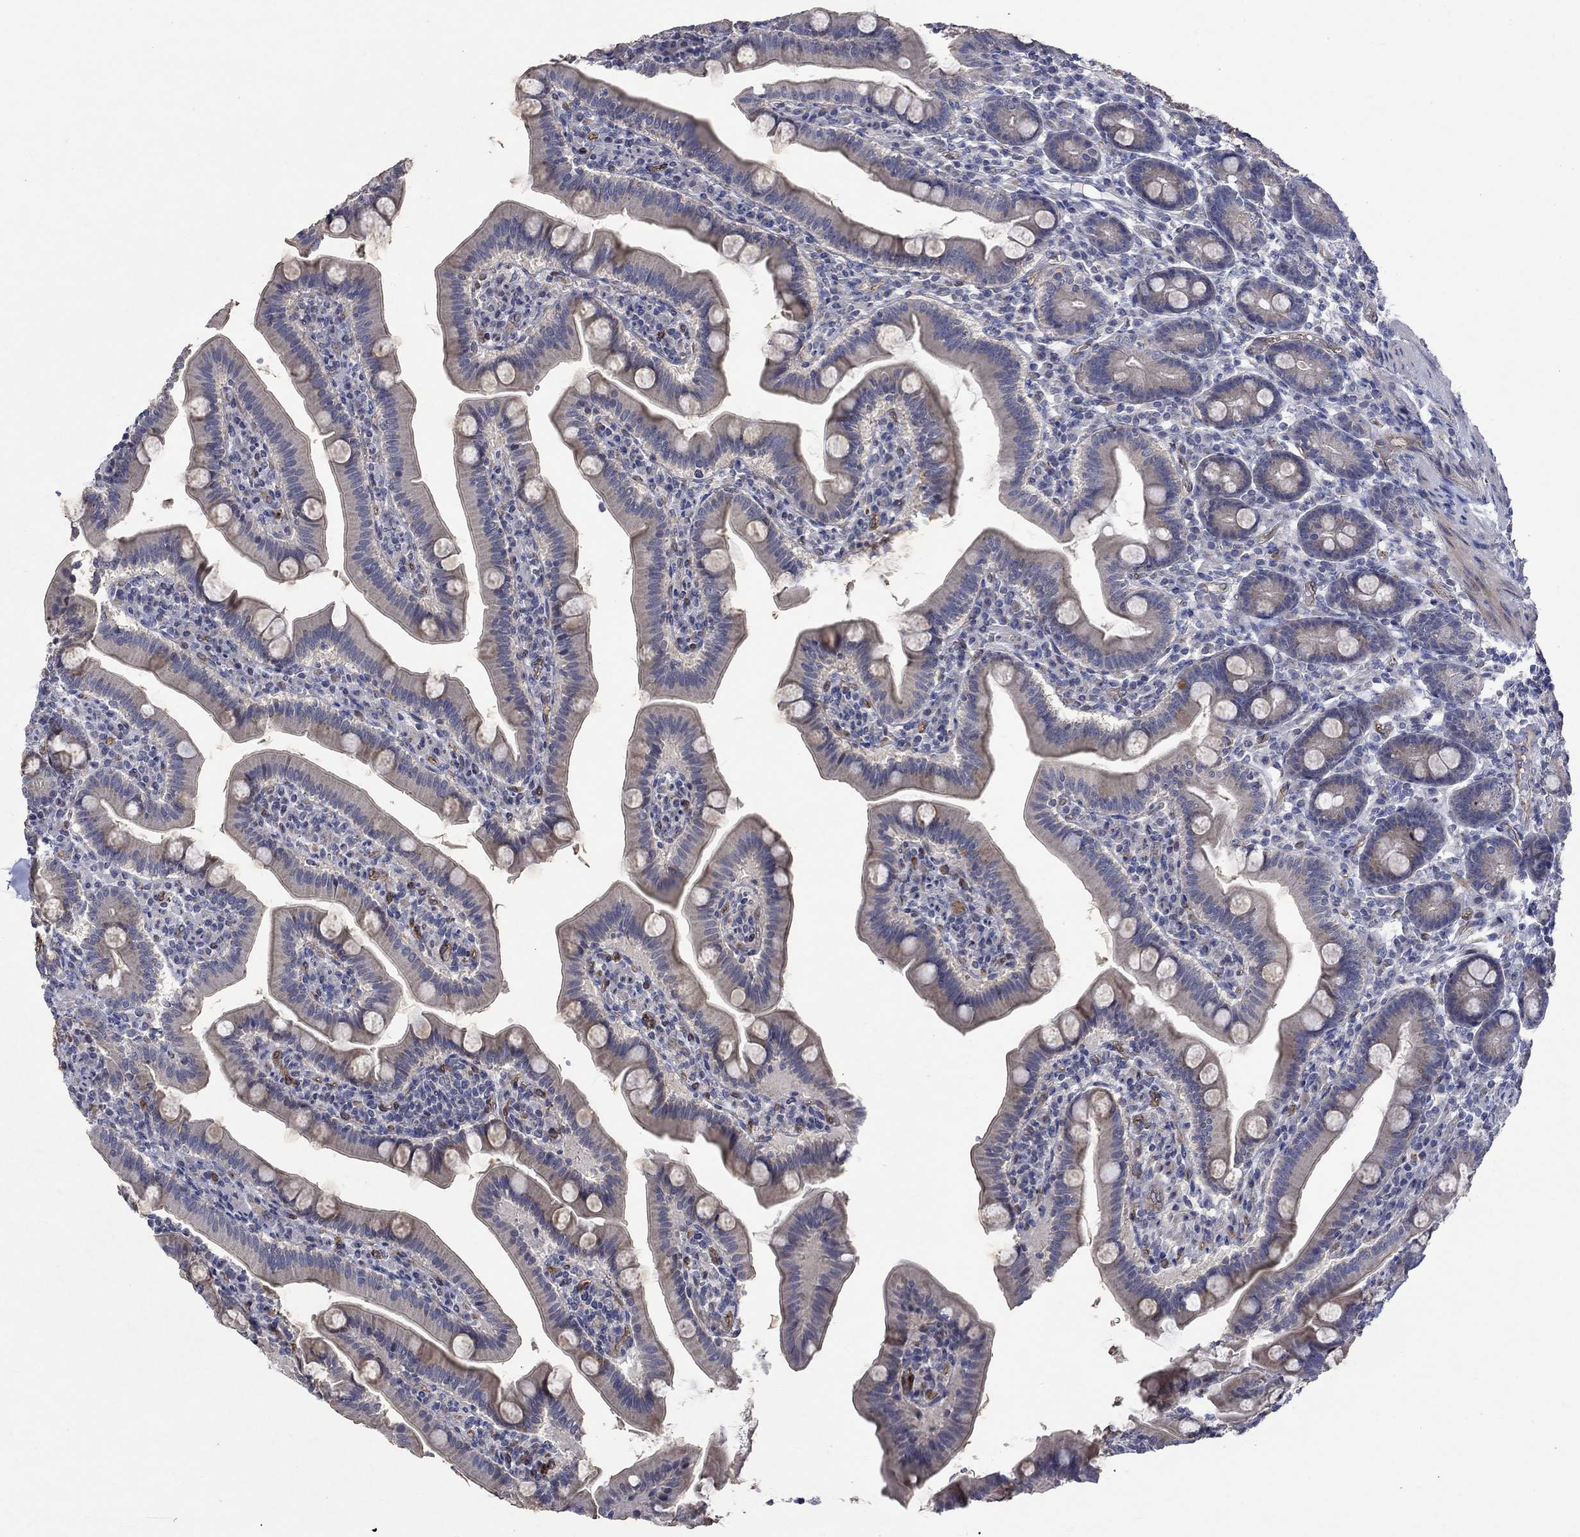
{"staining": {"intensity": "weak", "quantity": "25%-75%", "location": "cytoplasmic/membranous"}, "tissue": "small intestine", "cell_type": "Glandular cells", "image_type": "normal", "snomed": [{"axis": "morphology", "description": "Normal tissue, NOS"}, {"axis": "topography", "description": "Small intestine"}], "caption": "Human small intestine stained with a brown dye reveals weak cytoplasmic/membranous positive staining in approximately 25%-75% of glandular cells.", "gene": "GJA5", "patient": {"sex": "male", "age": 66}}